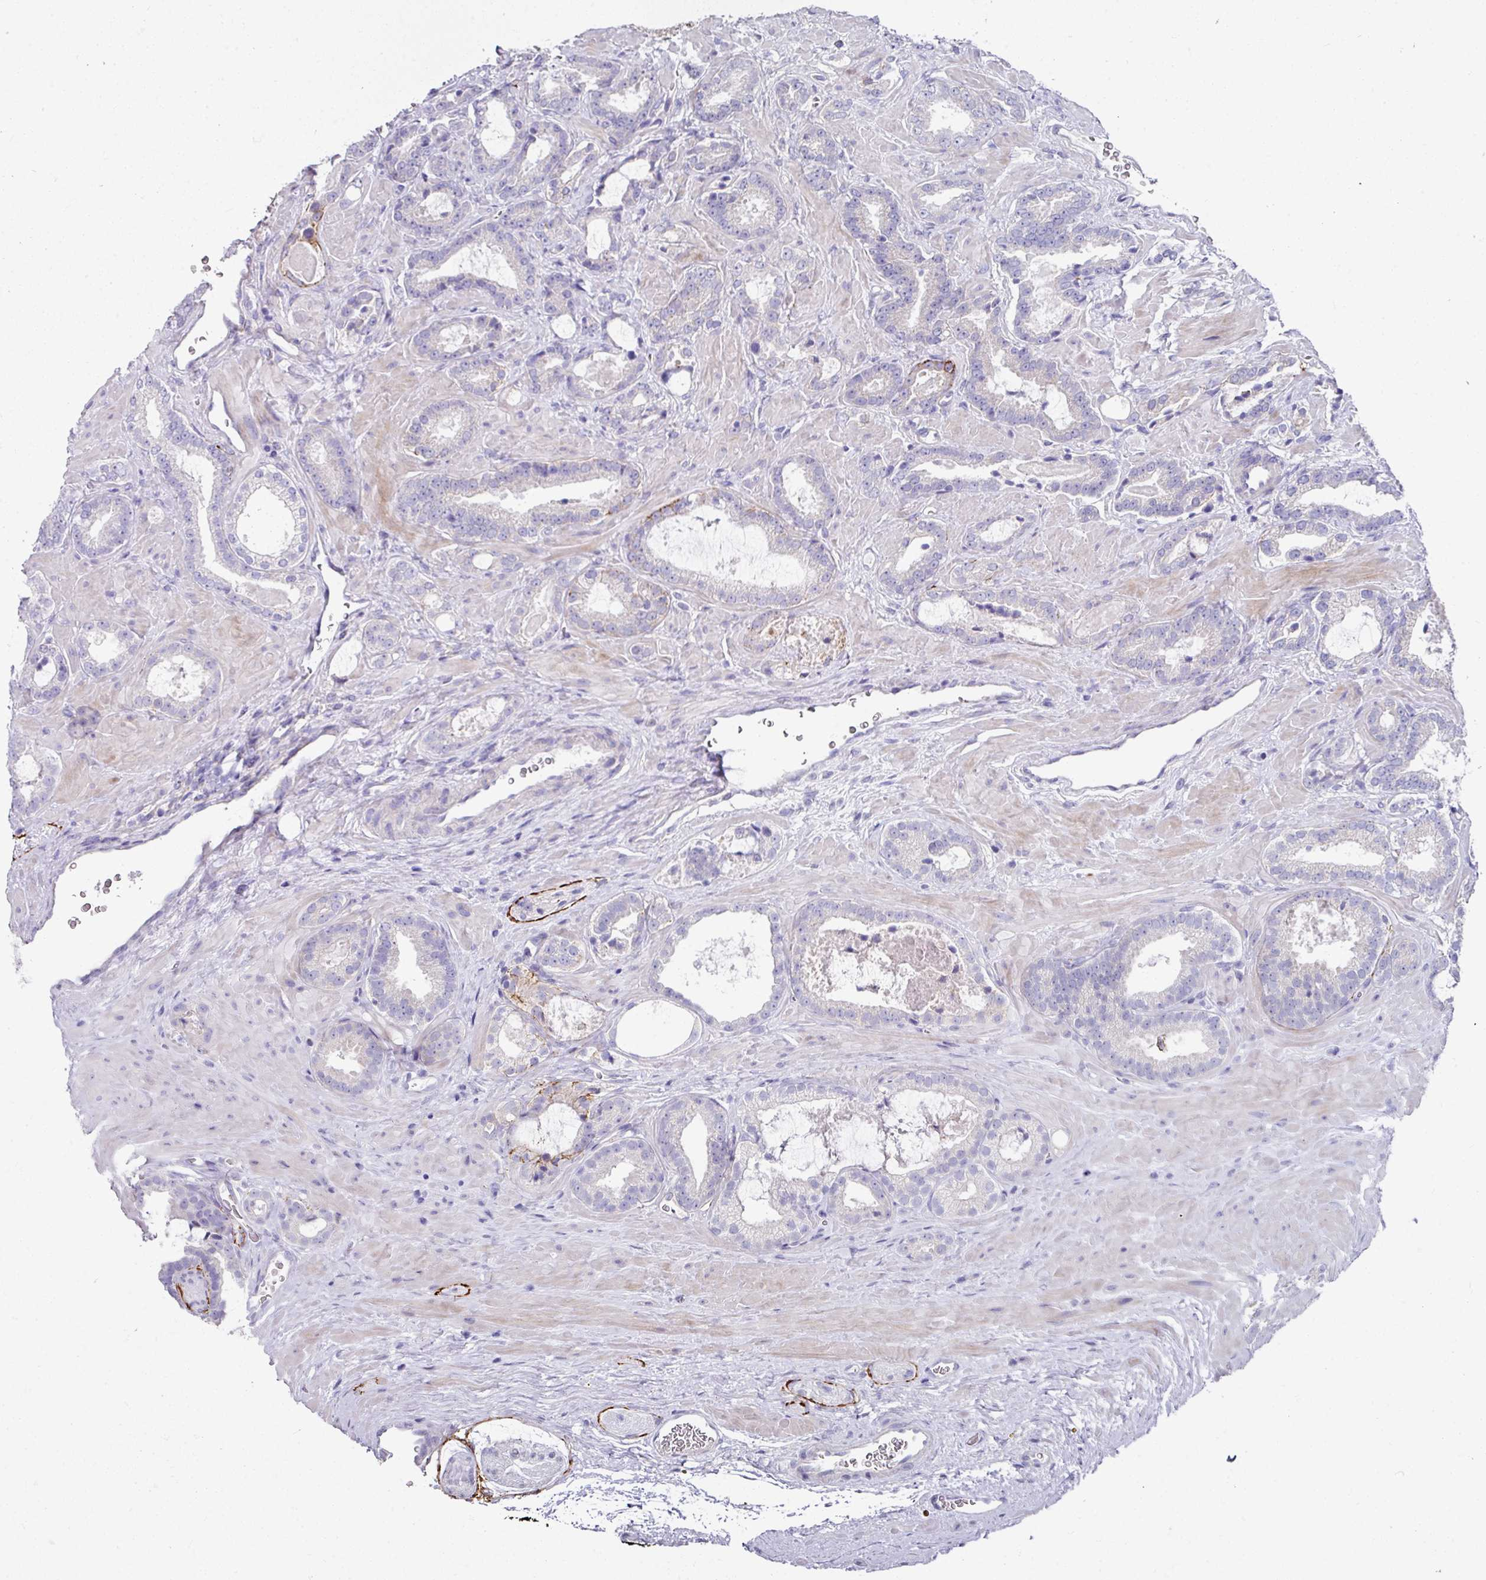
{"staining": {"intensity": "negative", "quantity": "none", "location": "none"}, "tissue": "prostate cancer", "cell_type": "Tumor cells", "image_type": "cancer", "snomed": [{"axis": "morphology", "description": "Adenocarcinoma, Low grade"}, {"axis": "topography", "description": "Prostate"}], "caption": "This is a micrograph of immunohistochemistry (IHC) staining of prostate low-grade adenocarcinoma, which shows no staining in tumor cells.", "gene": "CLDN1", "patient": {"sex": "male", "age": 62}}